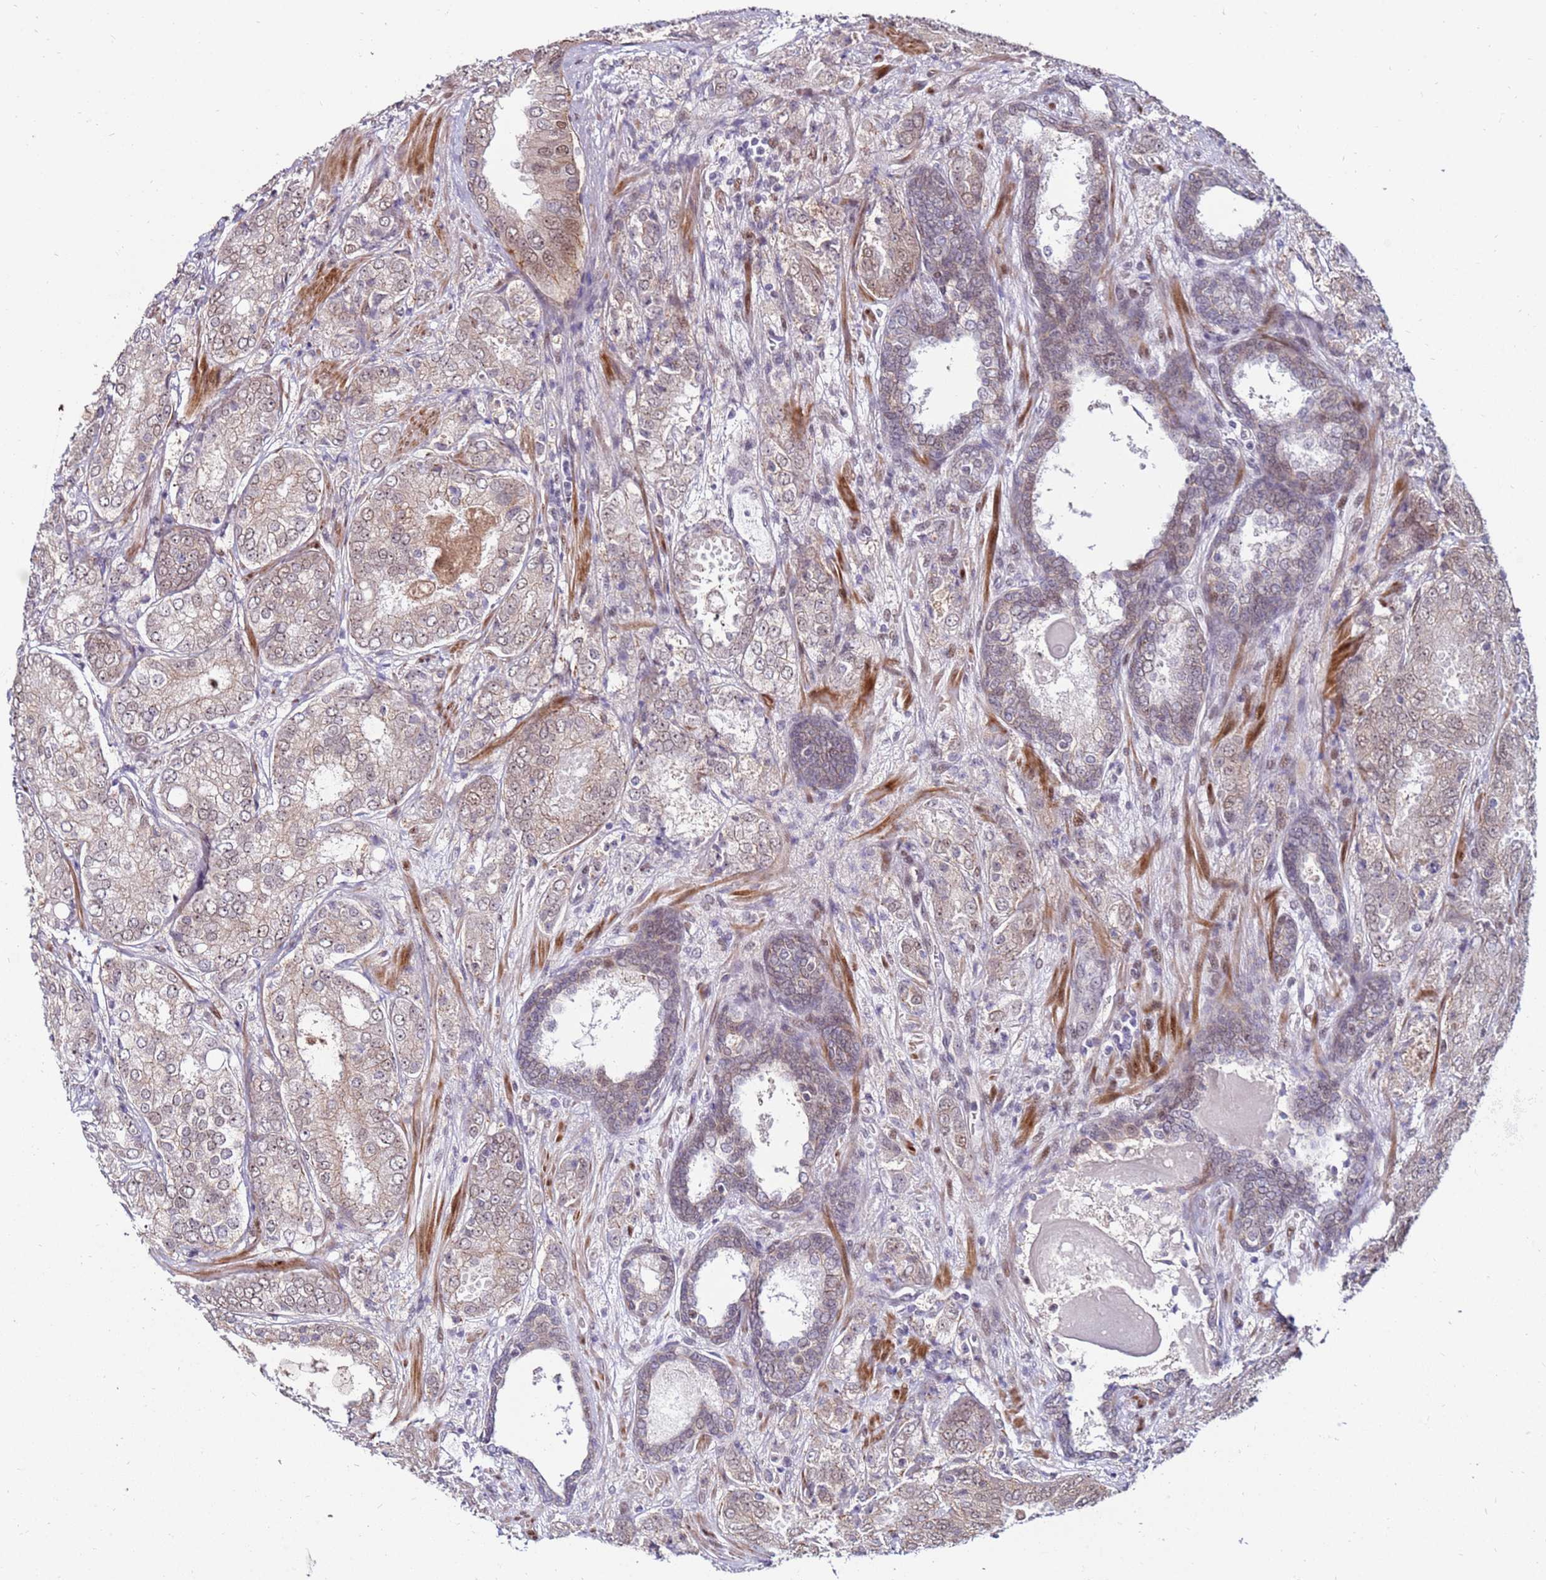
{"staining": {"intensity": "weak", "quantity": ">75%", "location": "nuclear"}, "tissue": "prostate cancer", "cell_type": "Tumor cells", "image_type": "cancer", "snomed": [{"axis": "morphology", "description": "Adenocarcinoma, High grade"}, {"axis": "topography", "description": "Prostate"}], "caption": "Immunohistochemical staining of prostate cancer exhibits low levels of weak nuclear positivity in approximately >75% of tumor cells. The staining was performed using DAB (3,3'-diaminobenzidine), with brown indicating positive protein expression. Nuclei are stained blue with hematoxylin.", "gene": "KPNA4", "patient": {"sex": "male", "age": 63}}